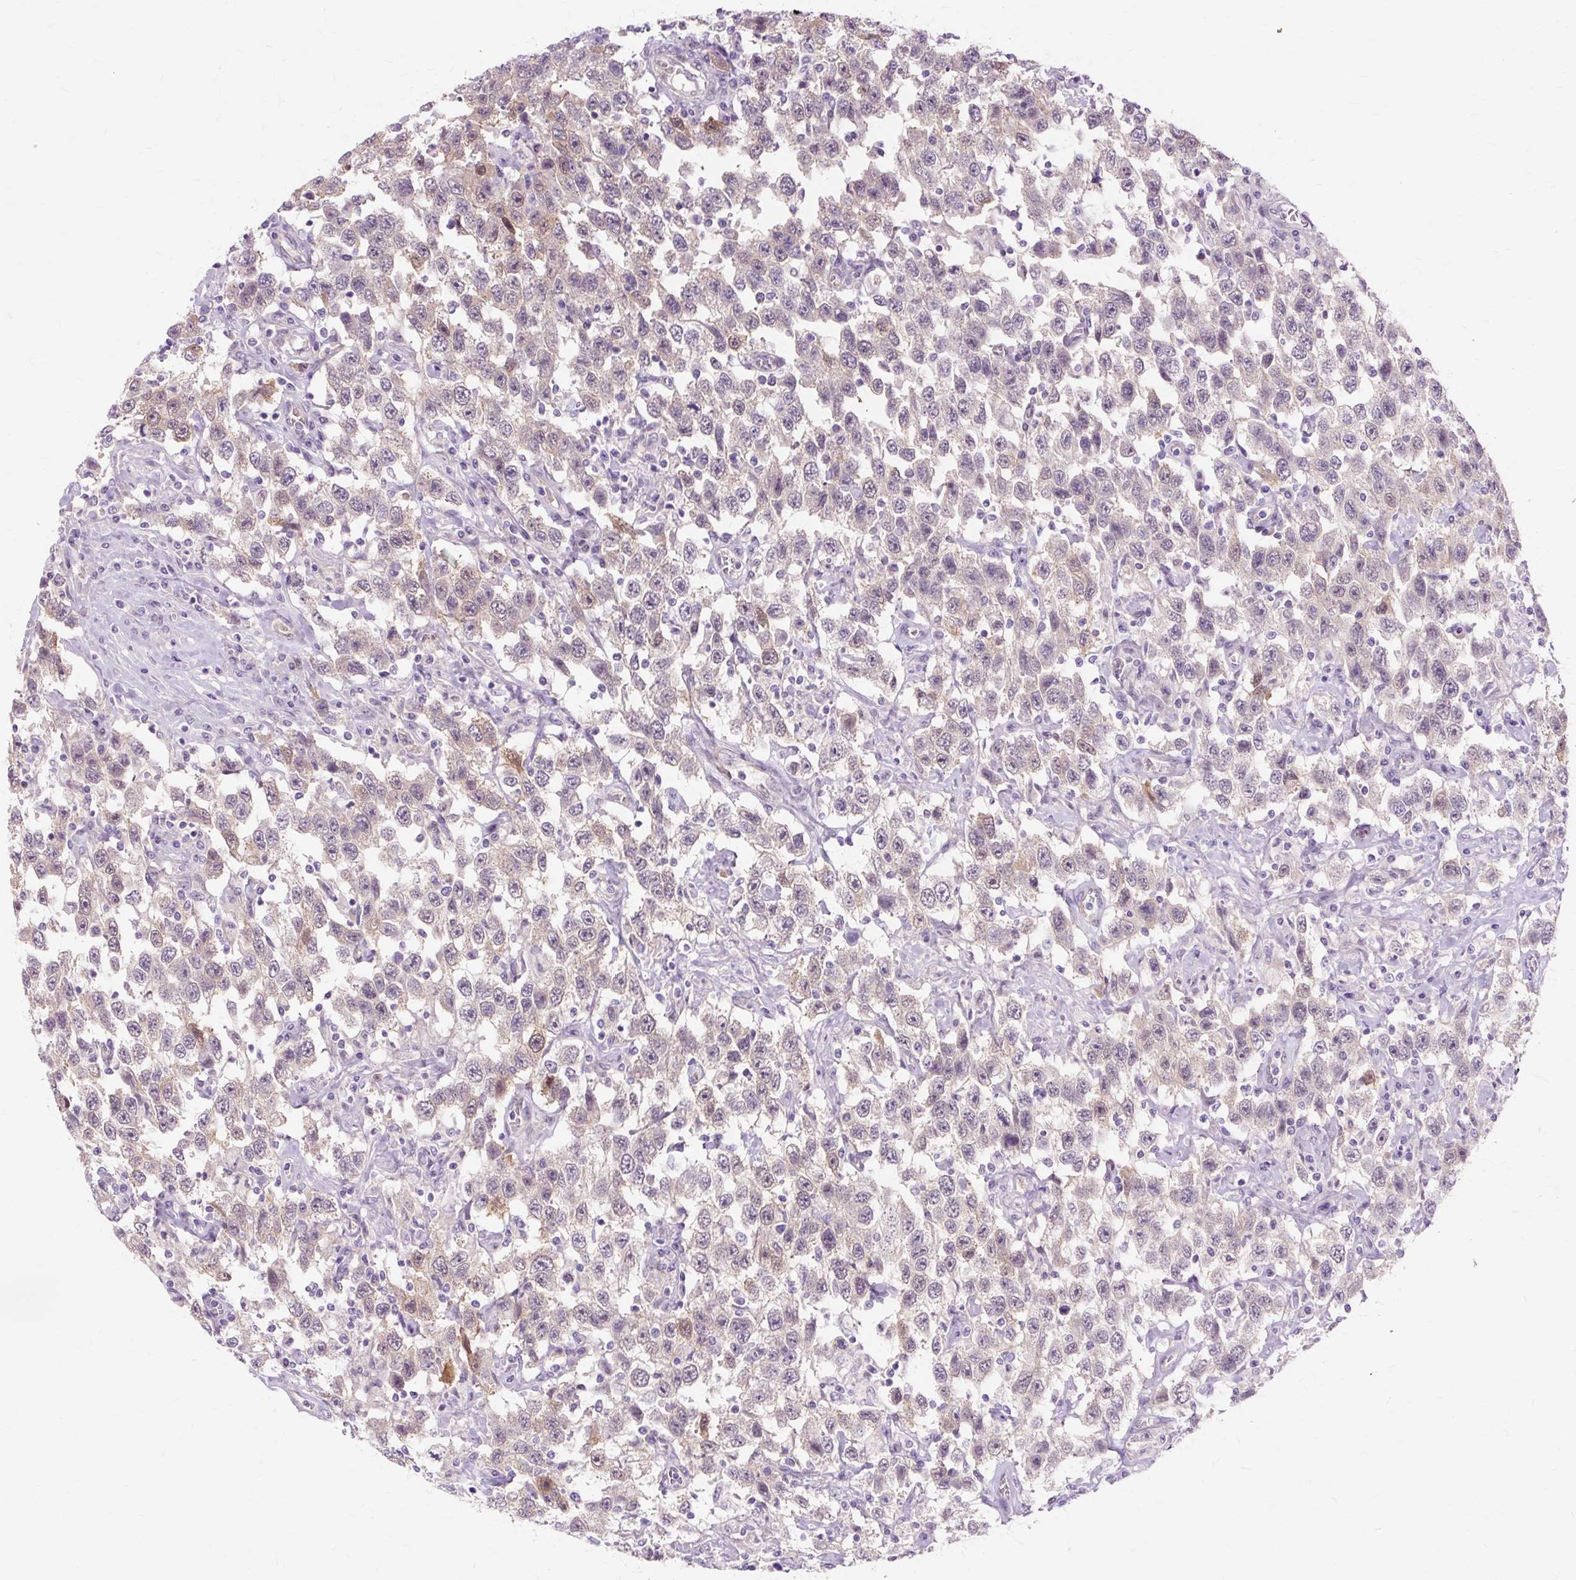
{"staining": {"intensity": "weak", "quantity": "<25%", "location": "cytoplasmic/membranous,nuclear"}, "tissue": "testis cancer", "cell_type": "Tumor cells", "image_type": "cancer", "snomed": [{"axis": "morphology", "description": "Seminoma, NOS"}, {"axis": "topography", "description": "Testis"}], "caption": "IHC histopathology image of human testis cancer (seminoma) stained for a protein (brown), which demonstrates no staining in tumor cells.", "gene": "ZNF35", "patient": {"sex": "male", "age": 41}}